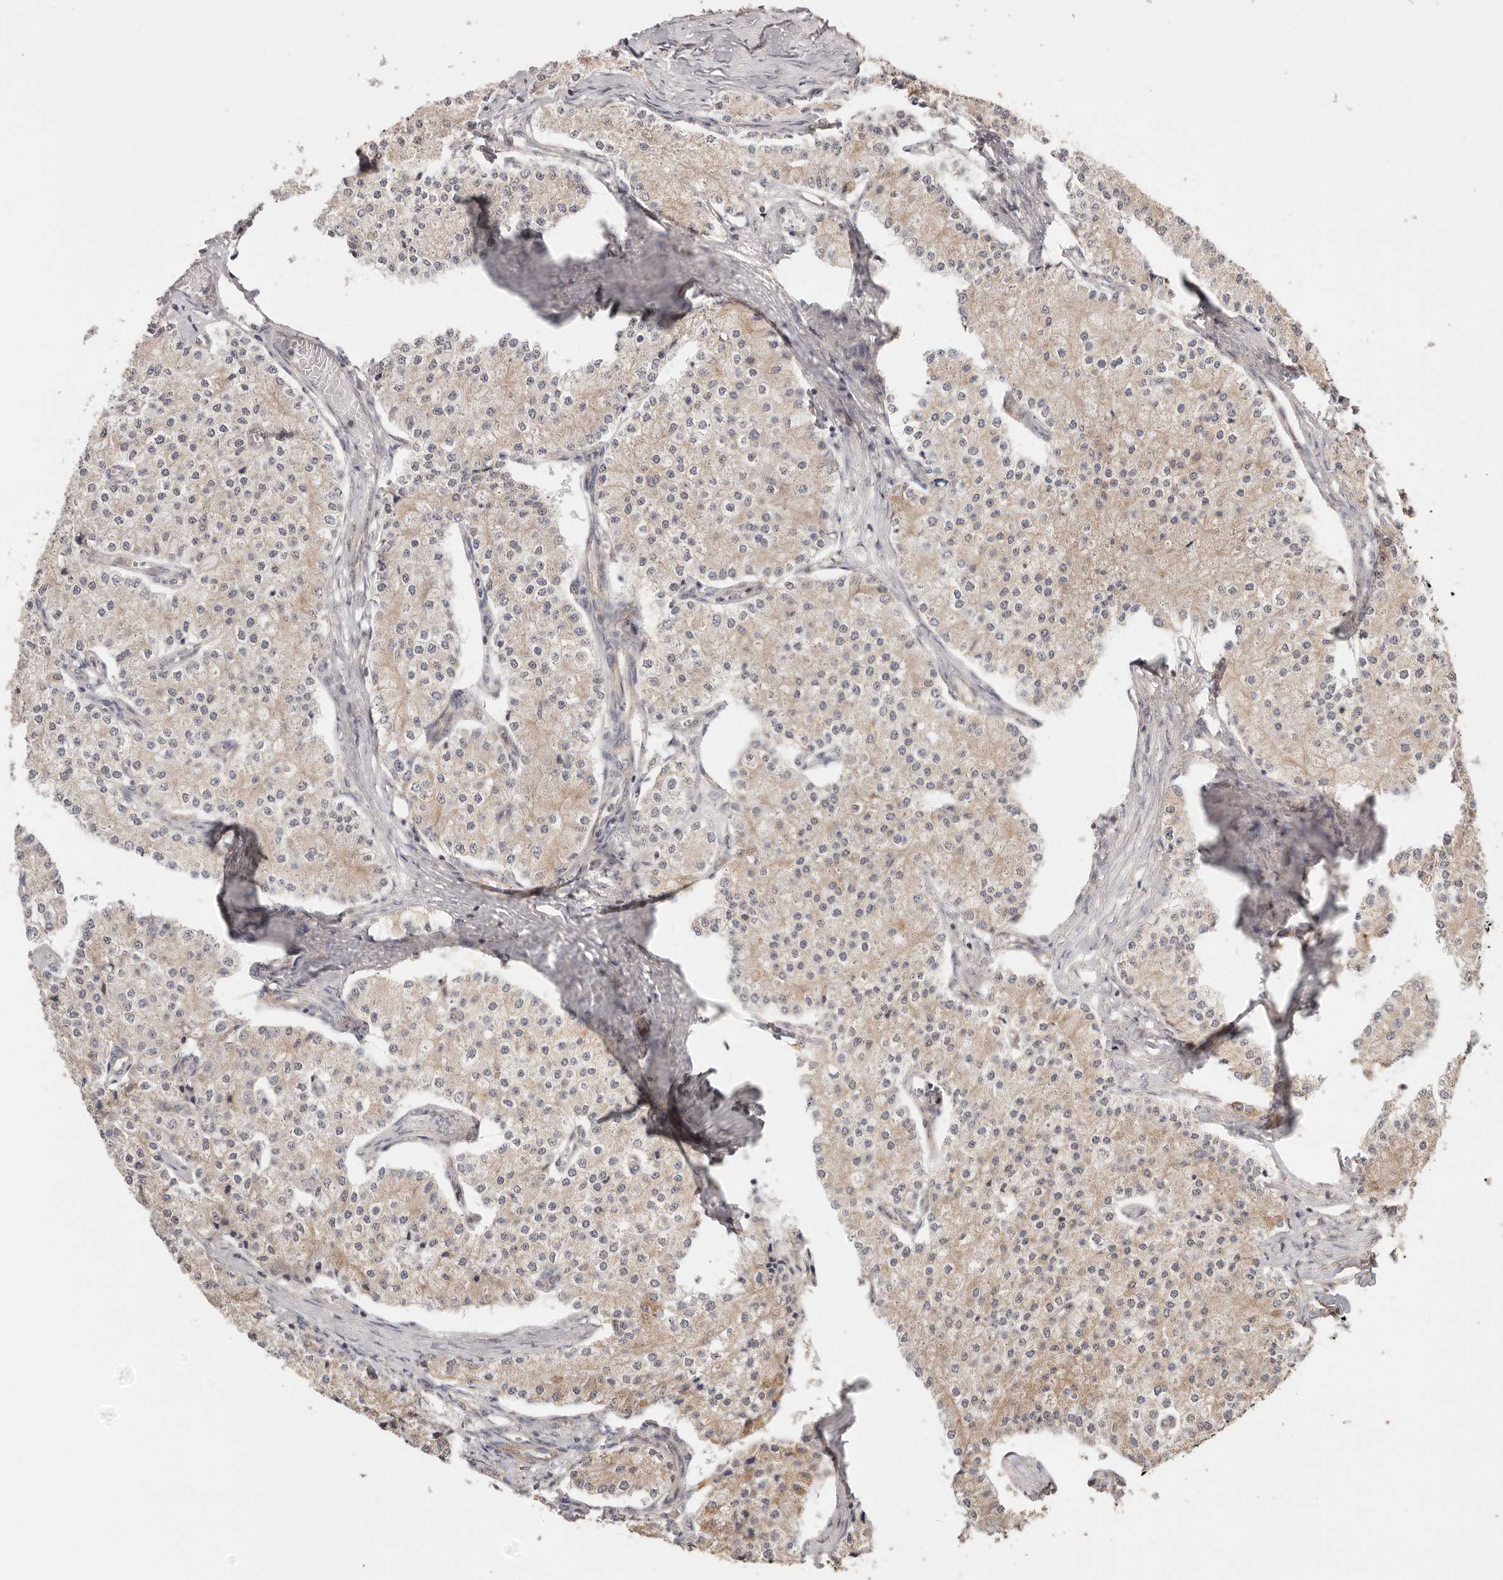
{"staining": {"intensity": "weak", "quantity": ">75%", "location": "cytoplasmic/membranous"}, "tissue": "carcinoid", "cell_type": "Tumor cells", "image_type": "cancer", "snomed": [{"axis": "morphology", "description": "Carcinoid, malignant, NOS"}, {"axis": "topography", "description": "Colon"}], "caption": "Carcinoid (malignant) tissue displays weak cytoplasmic/membranous expression in about >75% of tumor cells, visualized by immunohistochemistry.", "gene": "AFDN", "patient": {"sex": "female", "age": 52}}